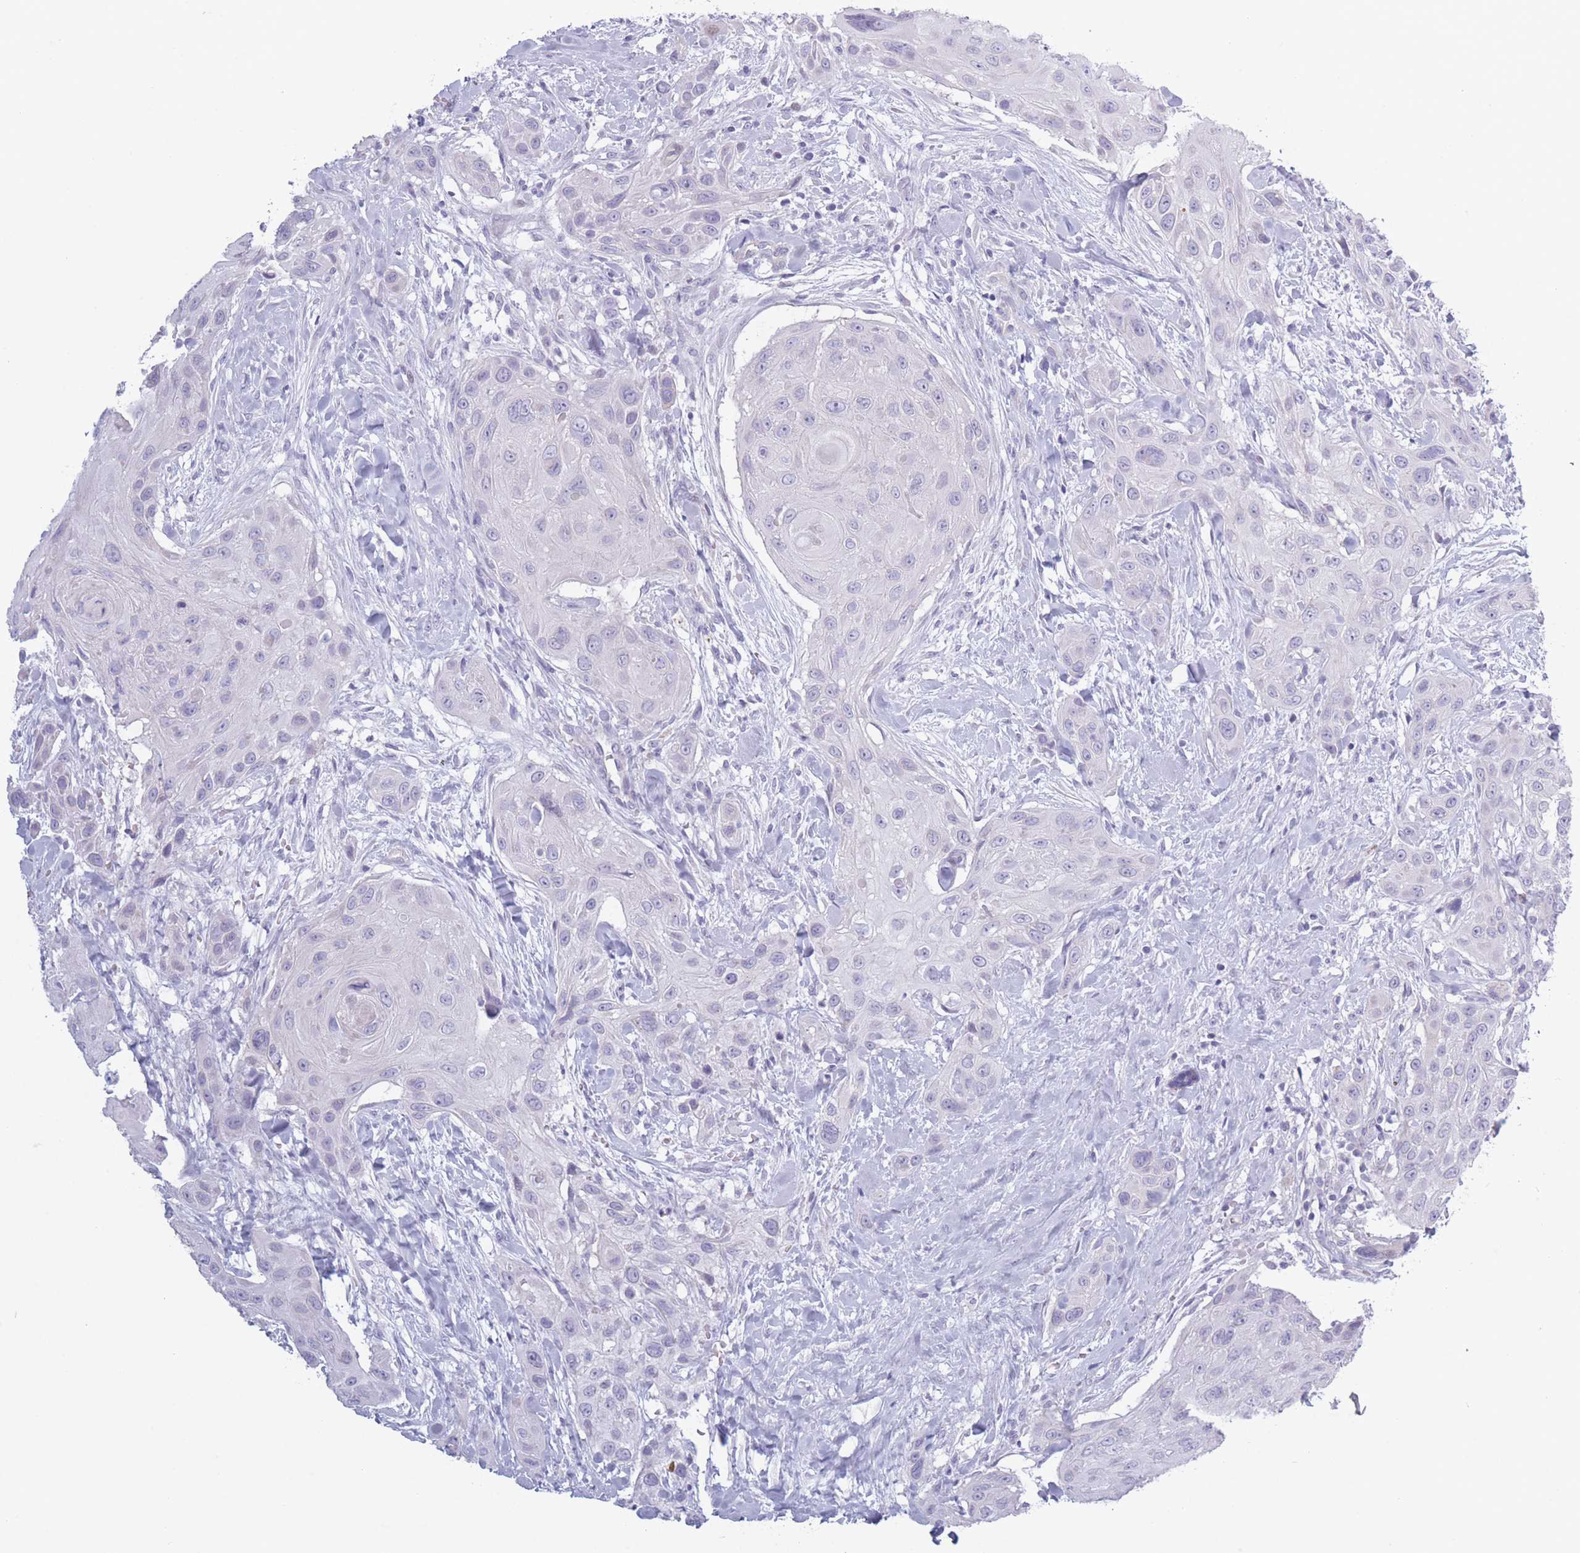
{"staining": {"intensity": "negative", "quantity": "none", "location": "none"}, "tissue": "head and neck cancer", "cell_type": "Tumor cells", "image_type": "cancer", "snomed": [{"axis": "morphology", "description": "Squamous cell carcinoma, NOS"}, {"axis": "topography", "description": "Head-Neck"}], "caption": "Squamous cell carcinoma (head and neck) stained for a protein using immunohistochemistry shows no staining tumor cells.", "gene": "PLEKHG2", "patient": {"sex": "male", "age": 81}}